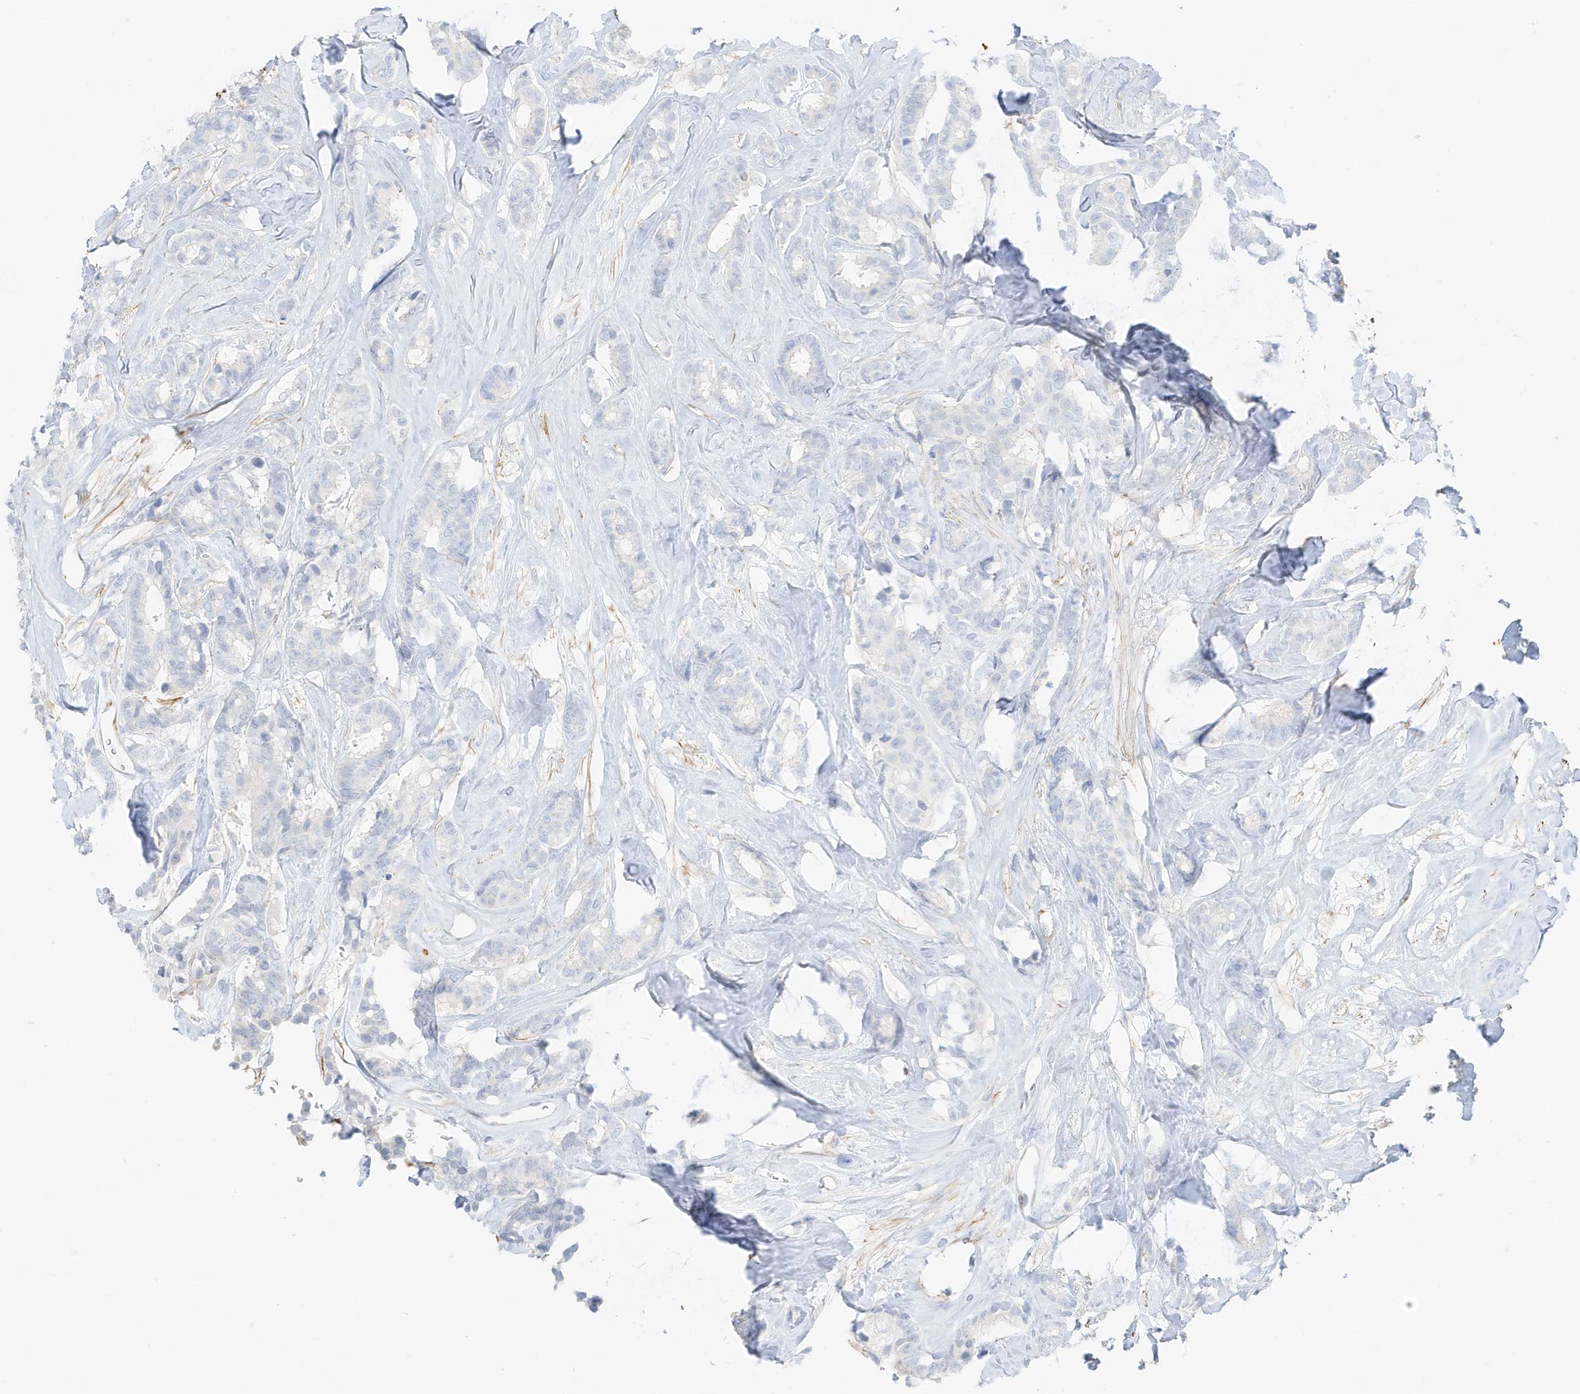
{"staining": {"intensity": "negative", "quantity": "none", "location": "none"}, "tissue": "breast cancer", "cell_type": "Tumor cells", "image_type": "cancer", "snomed": [{"axis": "morphology", "description": "Duct carcinoma"}, {"axis": "topography", "description": "Breast"}], "caption": "High magnification brightfield microscopy of invasive ductal carcinoma (breast) stained with DAB (3,3'-diaminobenzidine) (brown) and counterstained with hematoxylin (blue): tumor cells show no significant positivity.", "gene": "SLC22A13", "patient": {"sex": "female", "age": 40}}